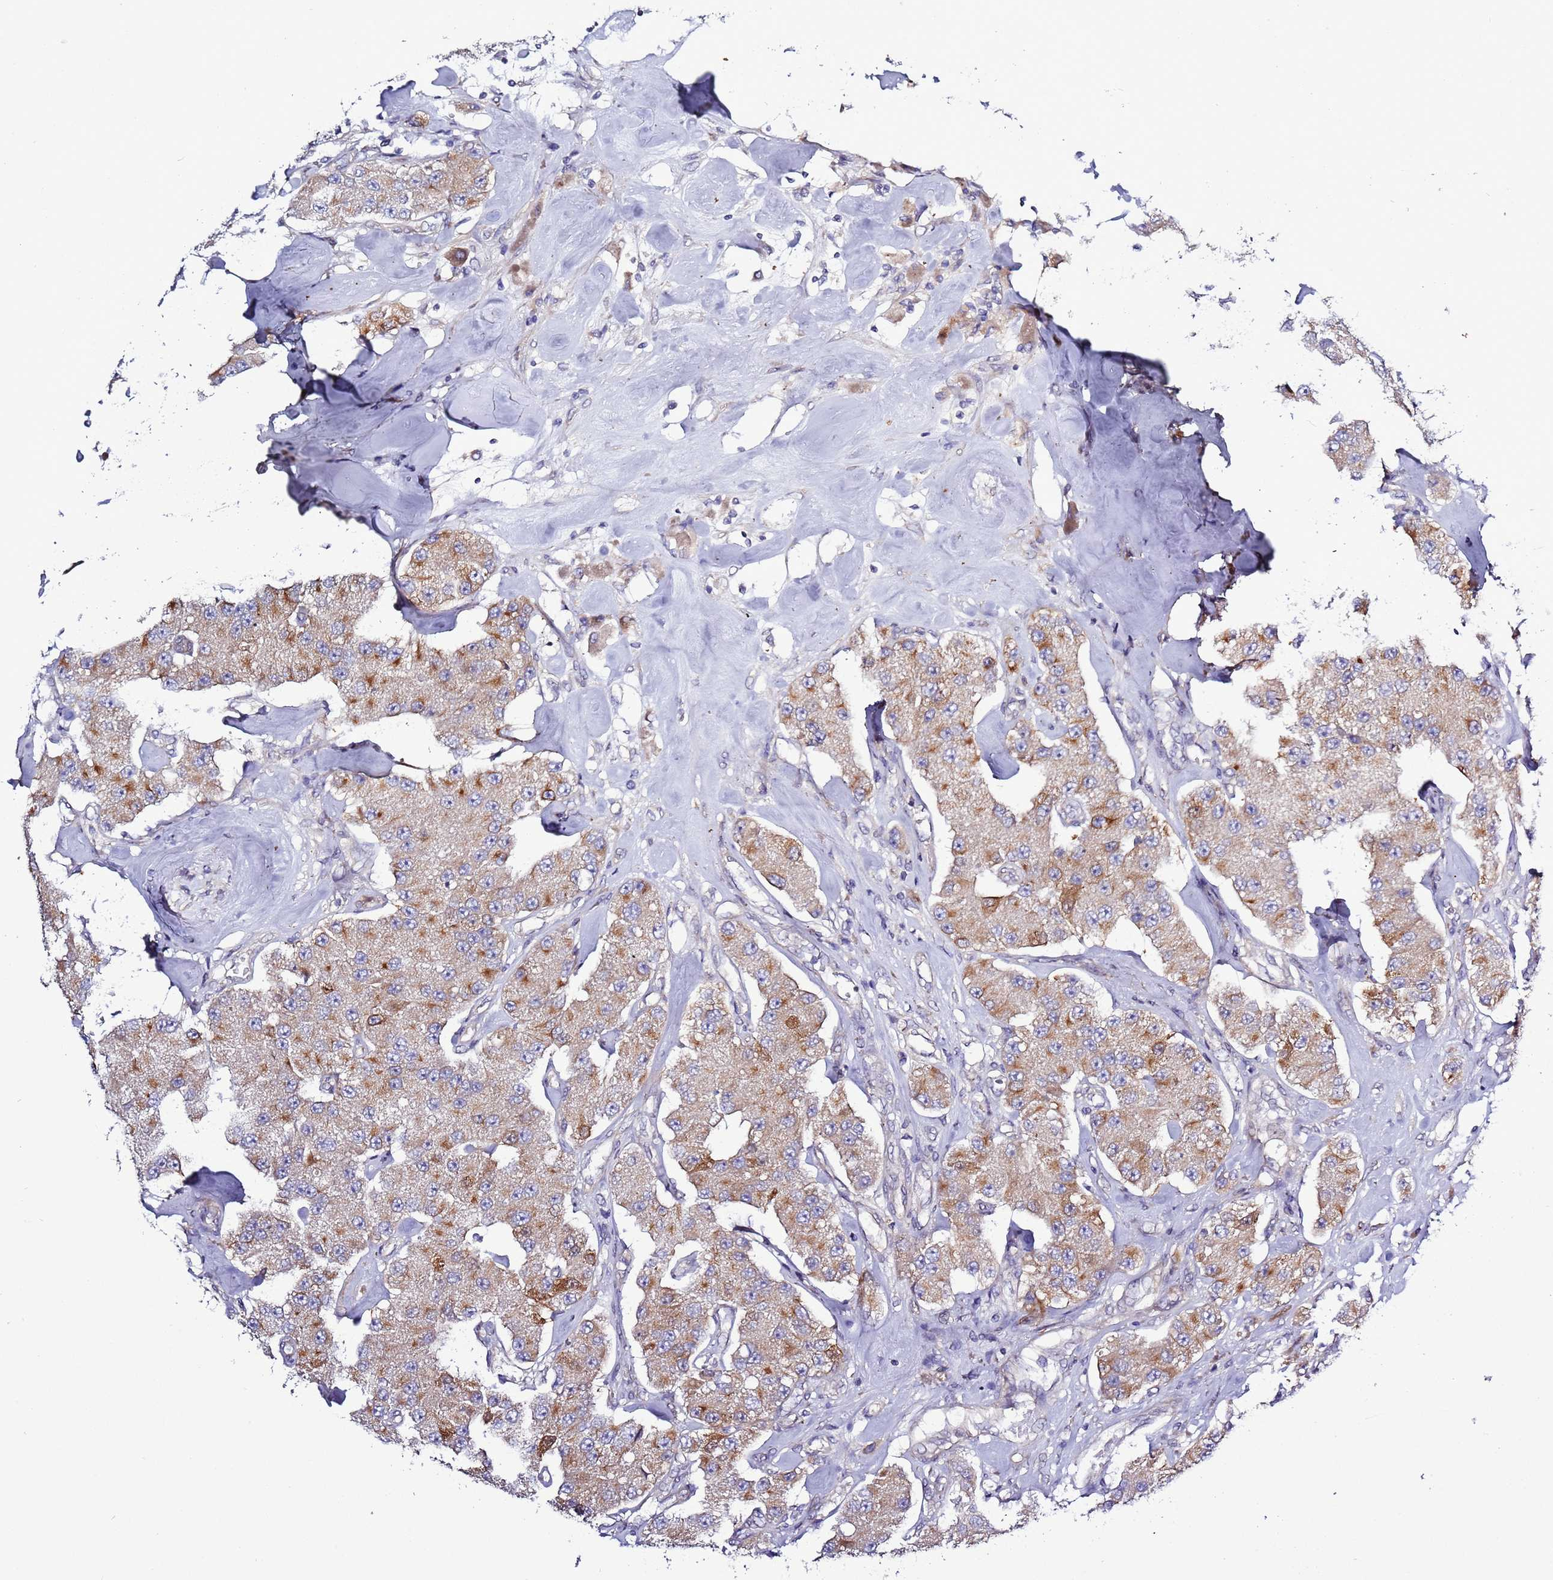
{"staining": {"intensity": "moderate", "quantity": "<25%", "location": "cytoplasmic/membranous"}, "tissue": "carcinoid", "cell_type": "Tumor cells", "image_type": "cancer", "snomed": [{"axis": "morphology", "description": "Carcinoid, malignant, NOS"}, {"axis": "topography", "description": "Pancreas"}], "caption": "Tumor cells display low levels of moderate cytoplasmic/membranous expression in approximately <25% of cells in malignant carcinoid.", "gene": "SPCS1", "patient": {"sex": "male", "age": 41}}